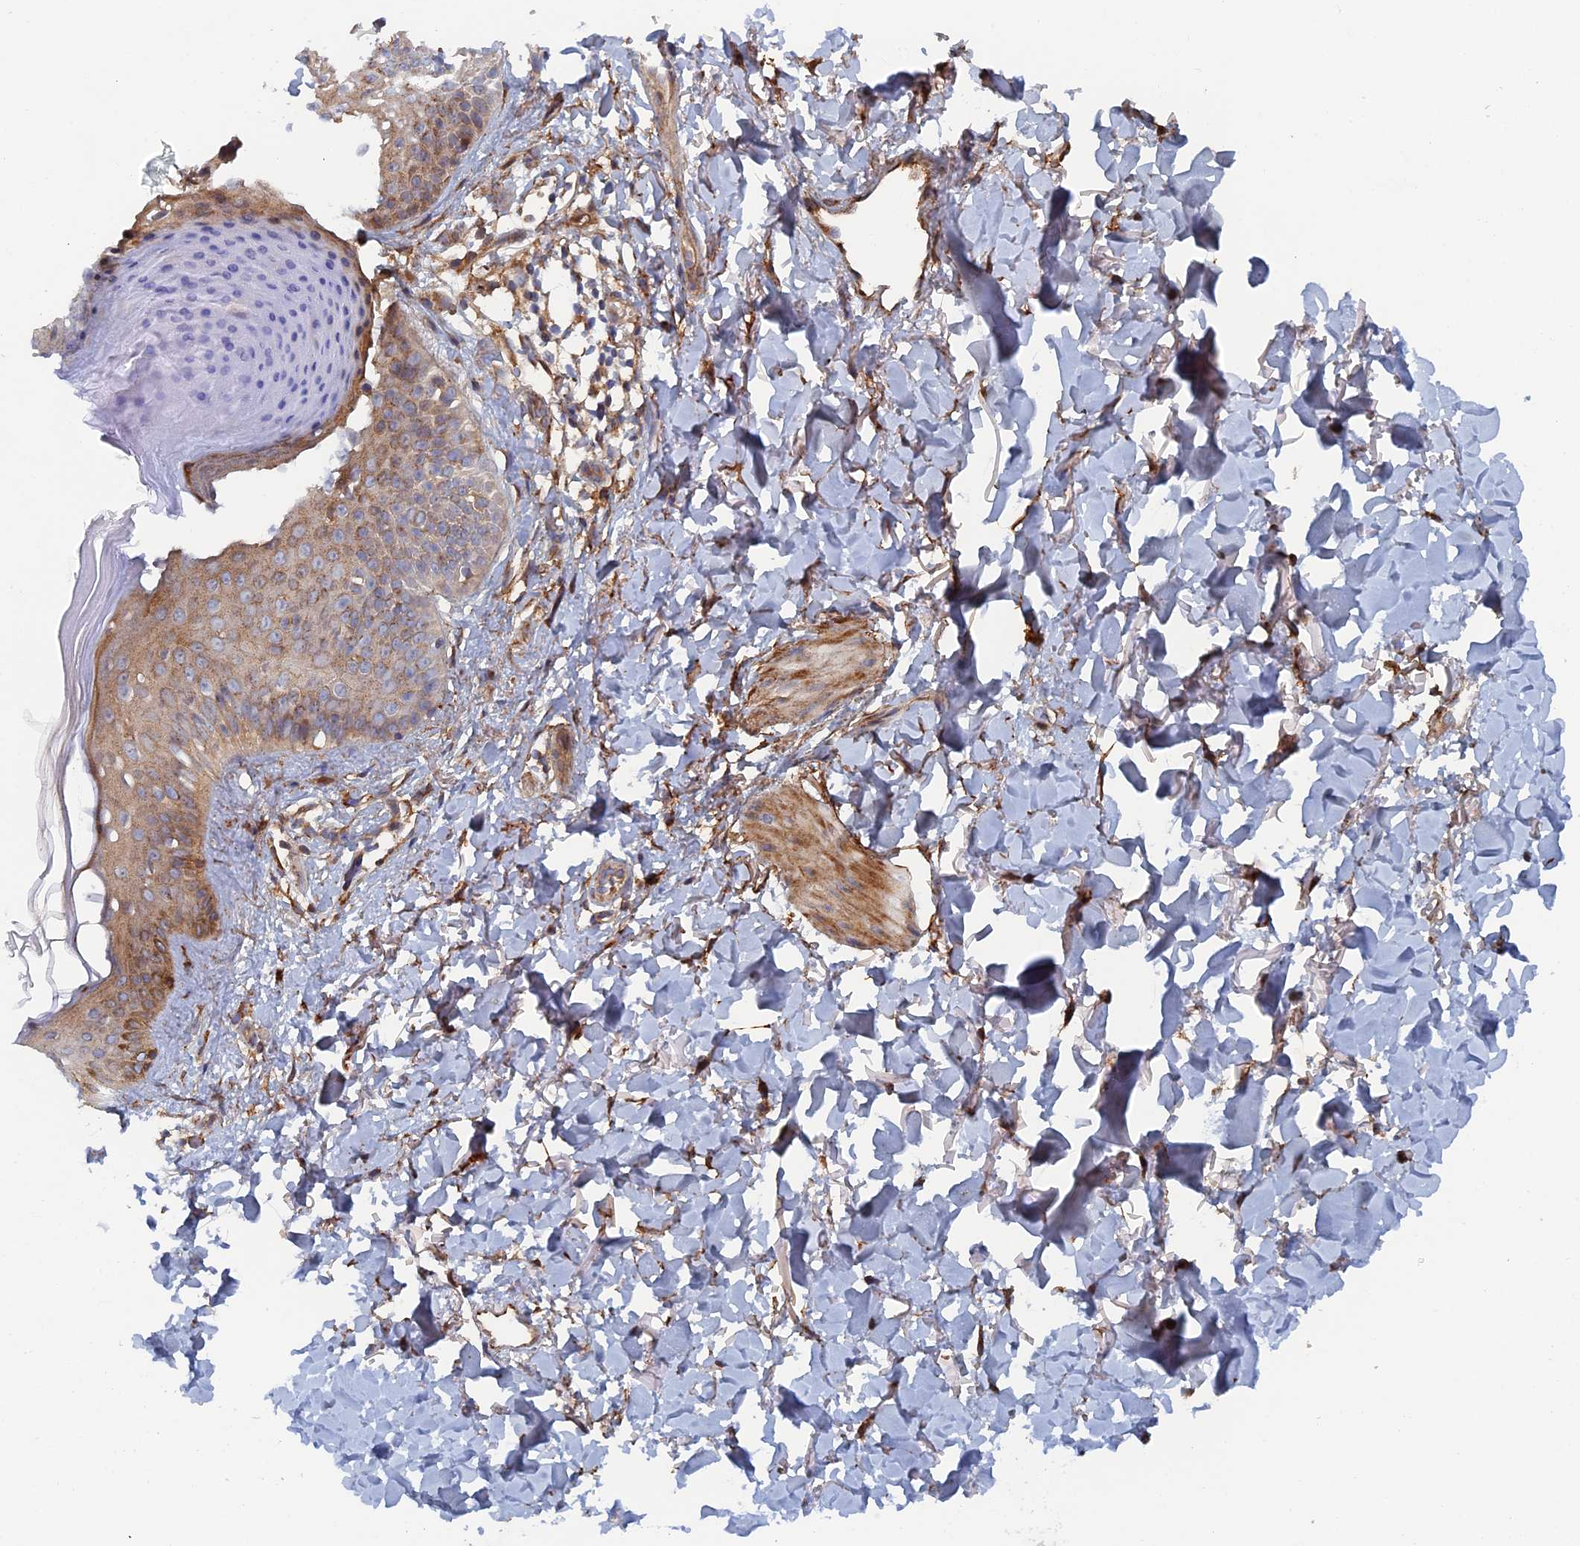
{"staining": {"intensity": "moderate", "quantity": "25%-75%", "location": "cytoplasmic/membranous"}, "tissue": "skin", "cell_type": "Fibroblasts", "image_type": "normal", "snomed": [{"axis": "morphology", "description": "Normal tissue, NOS"}, {"axis": "topography", "description": "Skin"}], "caption": "Protein staining of normal skin shows moderate cytoplasmic/membranous expression in approximately 25%-75% of fibroblasts. The staining was performed using DAB, with brown indicating positive protein expression. Nuclei are stained blue with hematoxylin.", "gene": "TMEM196", "patient": {"sex": "female", "age": 58}}